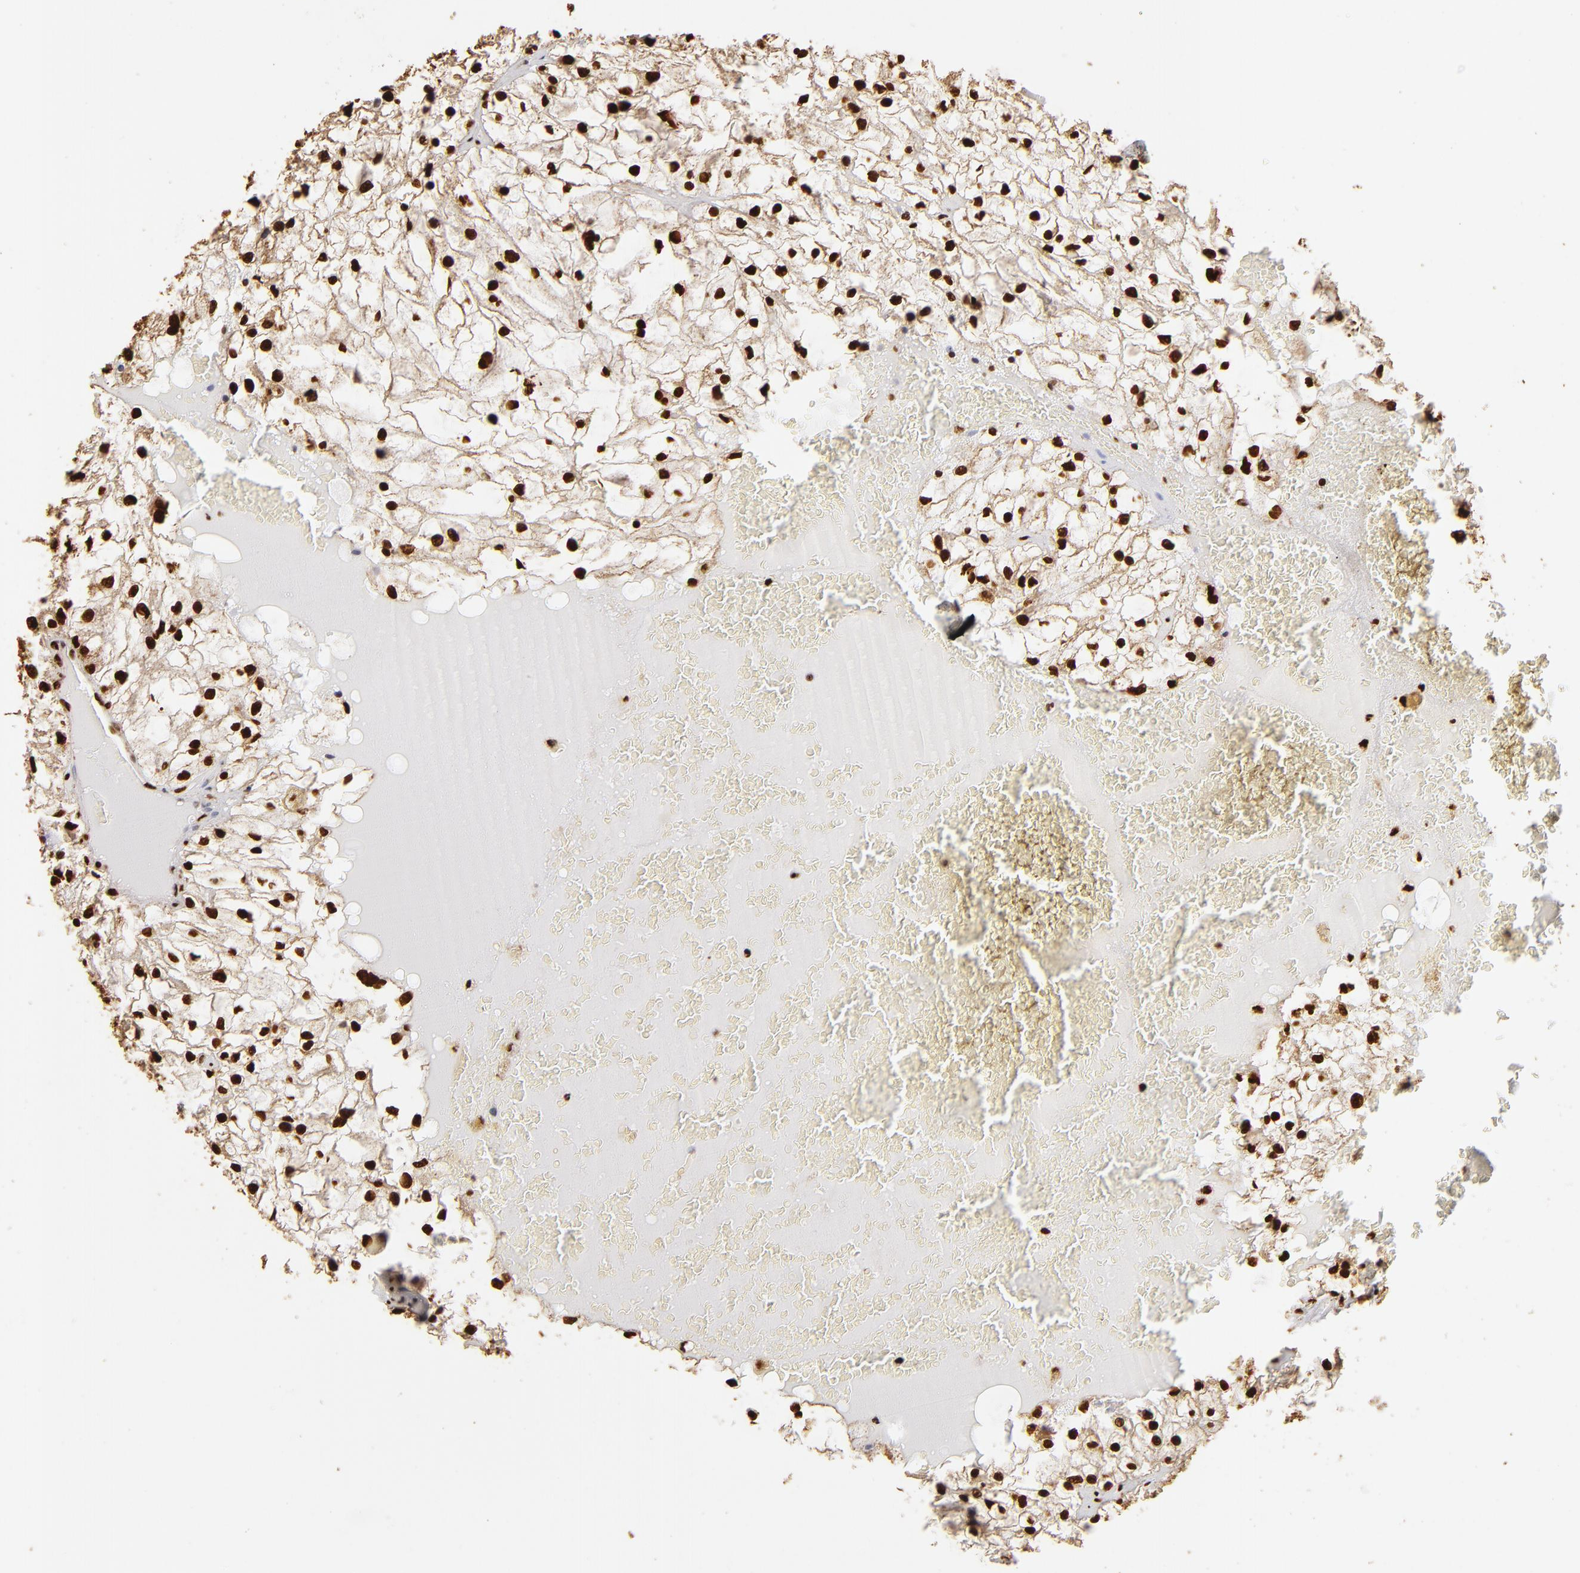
{"staining": {"intensity": "strong", "quantity": ">75%", "location": "nuclear"}, "tissue": "renal cancer", "cell_type": "Tumor cells", "image_type": "cancer", "snomed": [{"axis": "morphology", "description": "Adenocarcinoma, NOS"}, {"axis": "topography", "description": "Kidney"}], "caption": "Immunohistochemistry (IHC) of renal cancer (adenocarcinoma) displays high levels of strong nuclear positivity in about >75% of tumor cells. Nuclei are stained in blue.", "gene": "ILF3", "patient": {"sex": "male", "age": 61}}